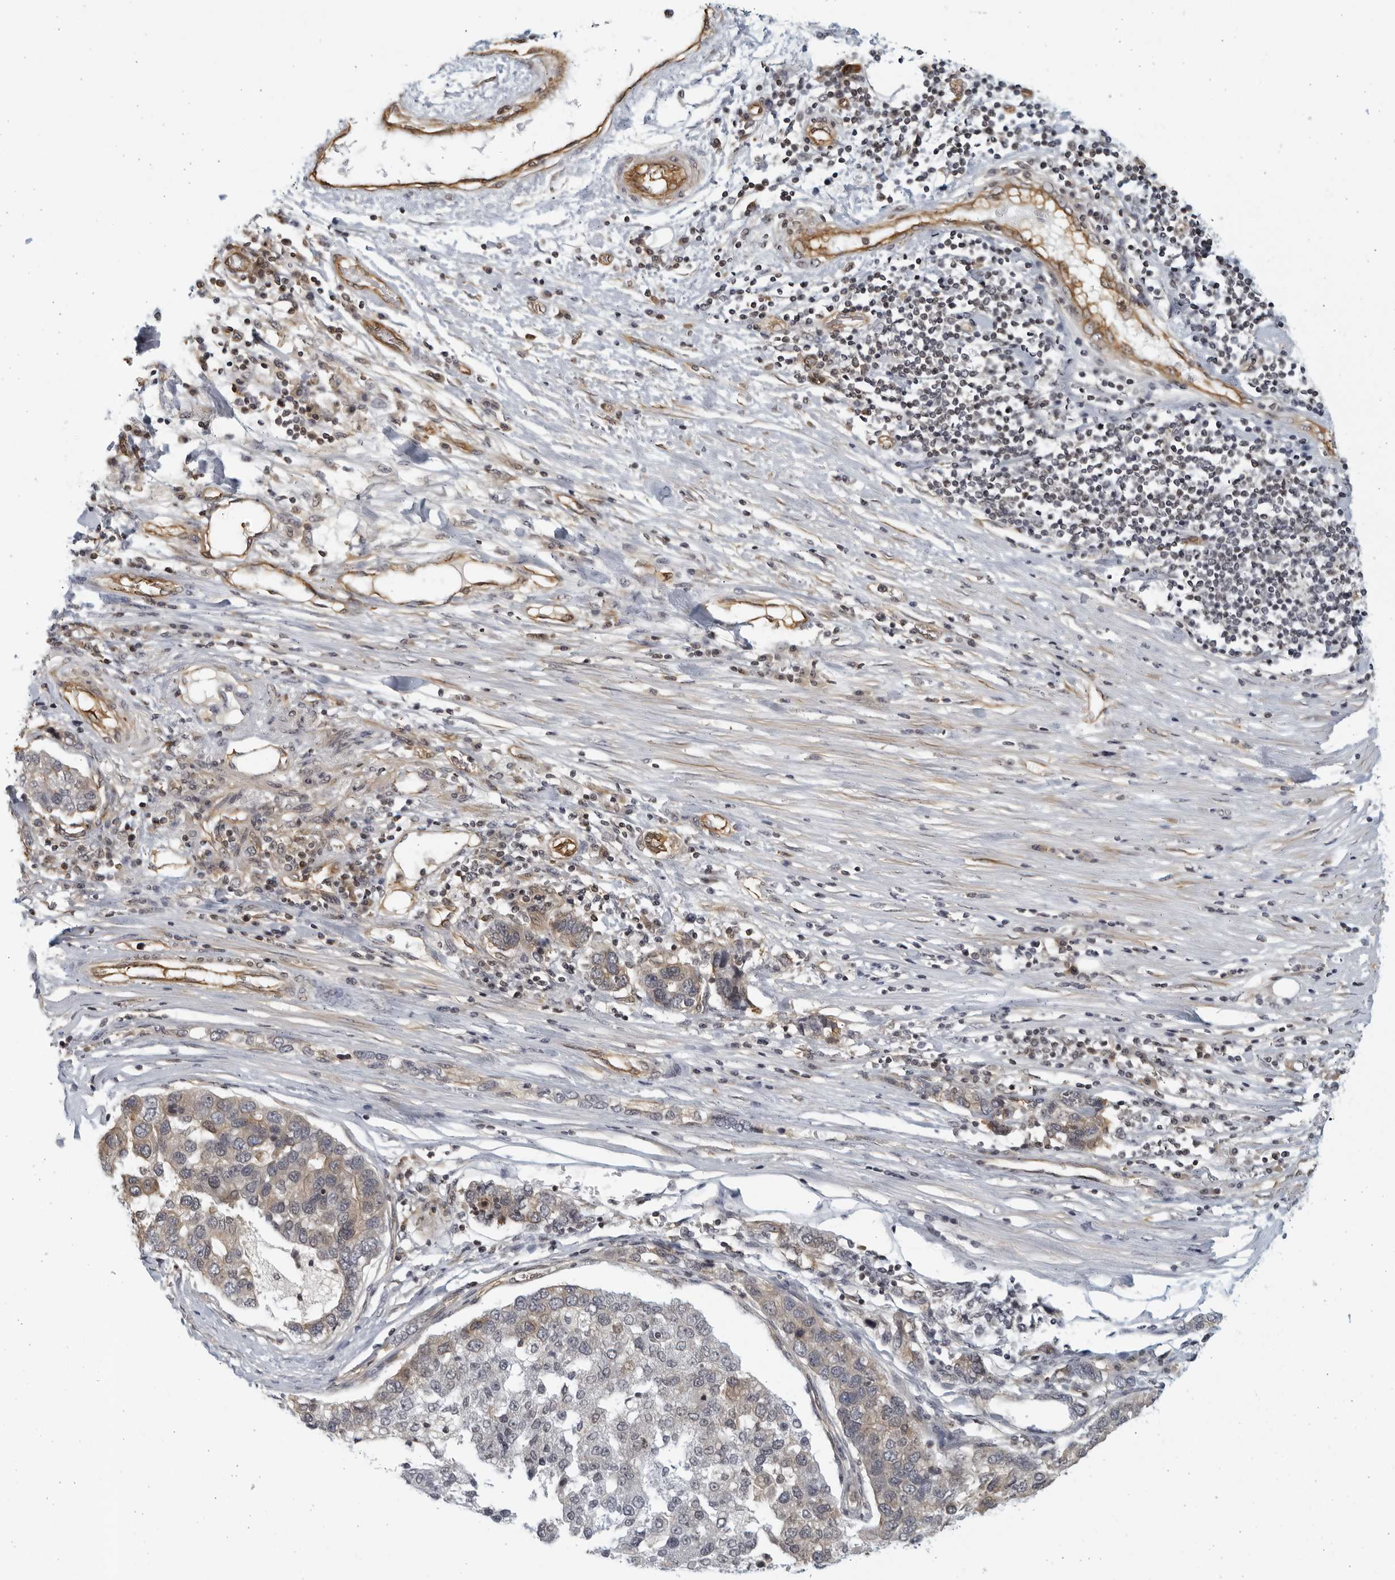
{"staining": {"intensity": "weak", "quantity": "25%-75%", "location": "cytoplasmic/membranous"}, "tissue": "pancreatic cancer", "cell_type": "Tumor cells", "image_type": "cancer", "snomed": [{"axis": "morphology", "description": "Adenocarcinoma, NOS"}, {"axis": "topography", "description": "Pancreas"}], "caption": "Immunohistochemistry (IHC) image of adenocarcinoma (pancreatic) stained for a protein (brown), which displays low levels of weak cytoplasmic/membranous expression in approximately 25%-75% of tumor cells.", "gene": "SERTAD4", "patient": {"sex": "female", "age": 61}}